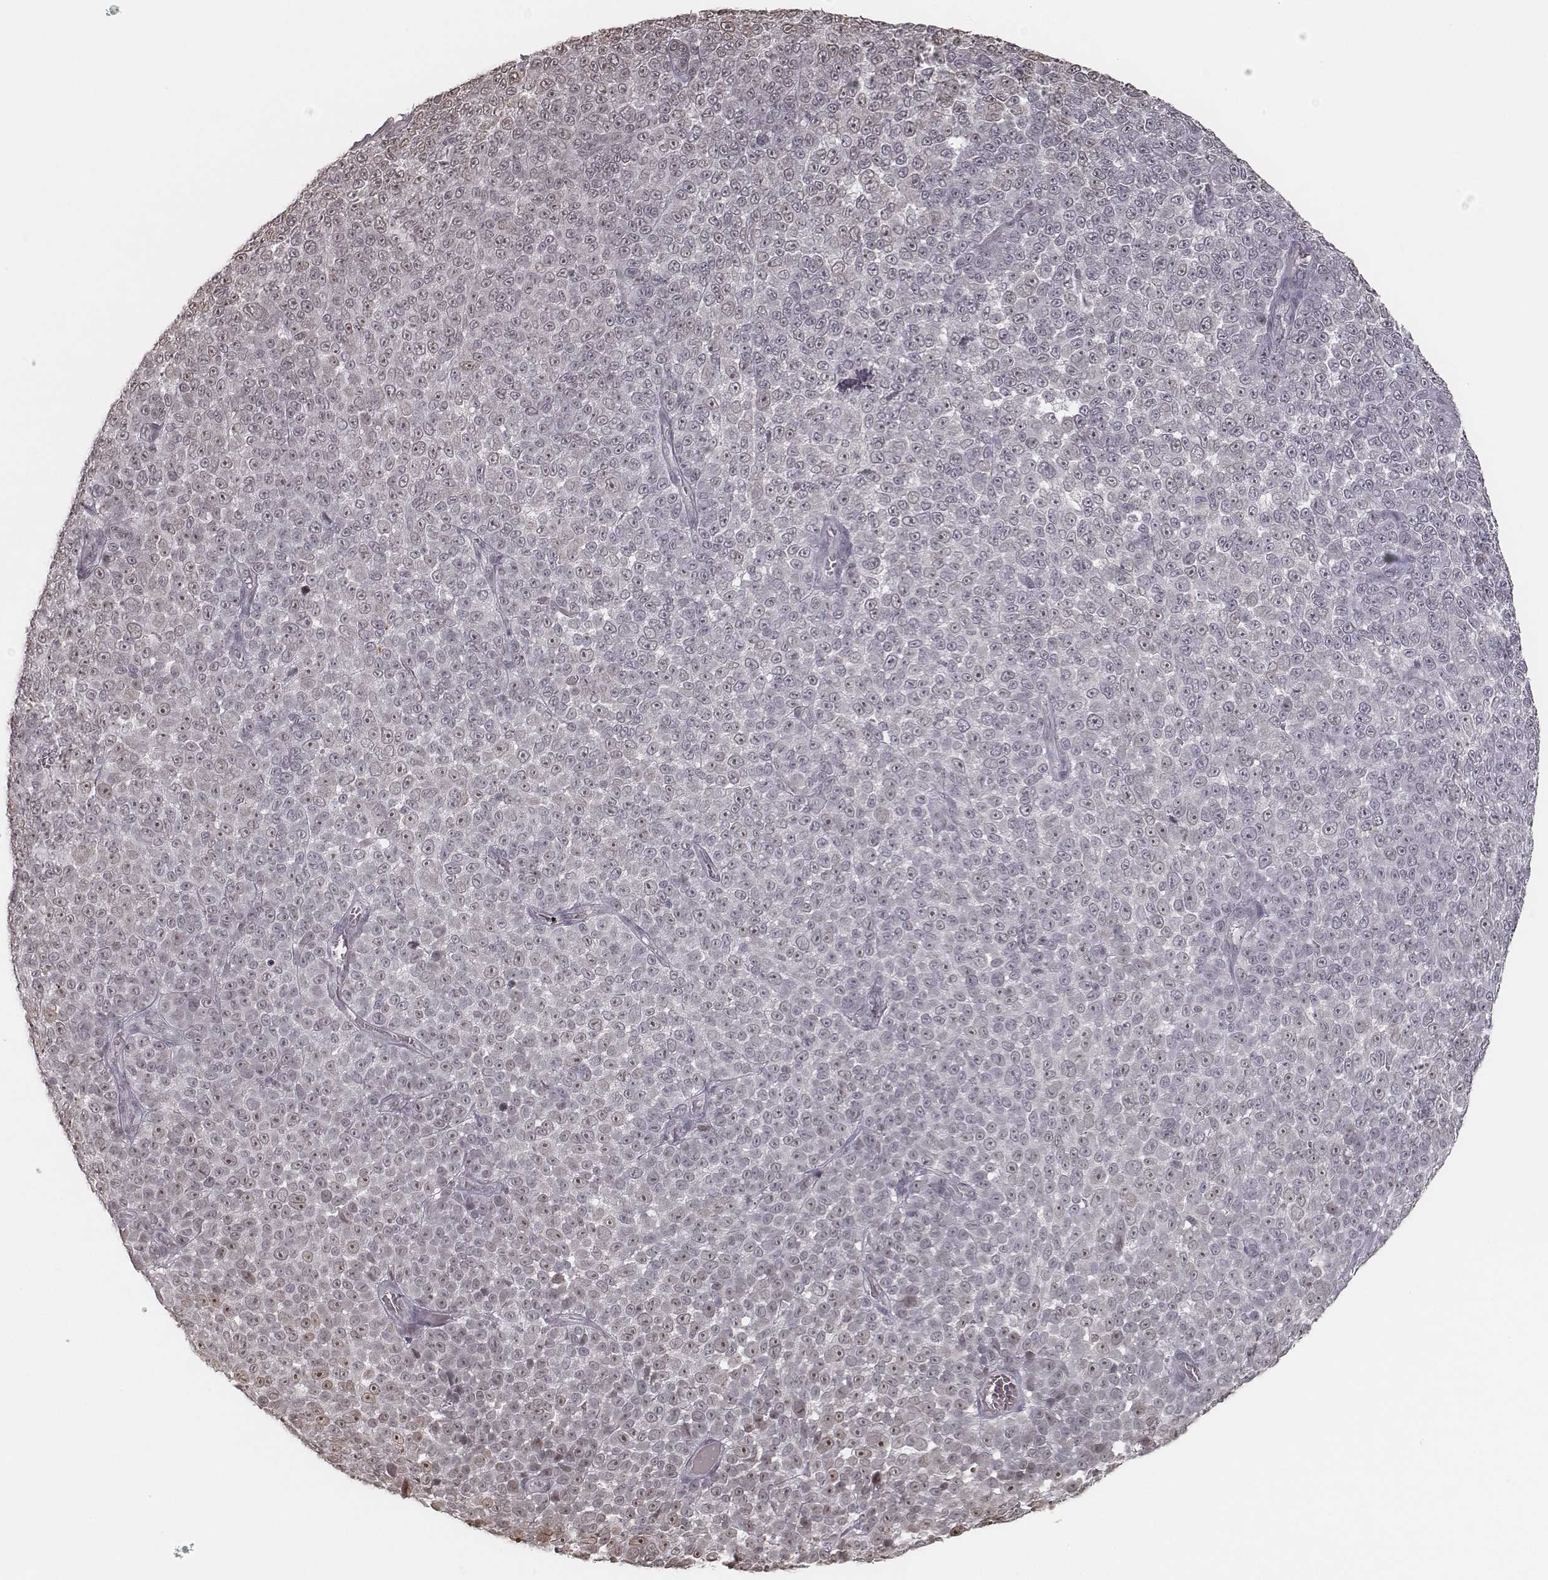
{"staining": {"intensity": "negative", "quantity": "none", "location": "none"}, "tissue": "melanoma", "cell_type": "Tumor cells", "image_type": "cancer", "snomed": [{"axis": "morphology", "description": "Malignant melanoma, NOS"}, {"axis": "topography", "description": "Skin"}], "caption": "Immunohistochemical staining of human malignant melanoma displays no significant expression in tumor cells.", "gene": "HMGA2", "patient": {"sex": "female", "age": 95}}